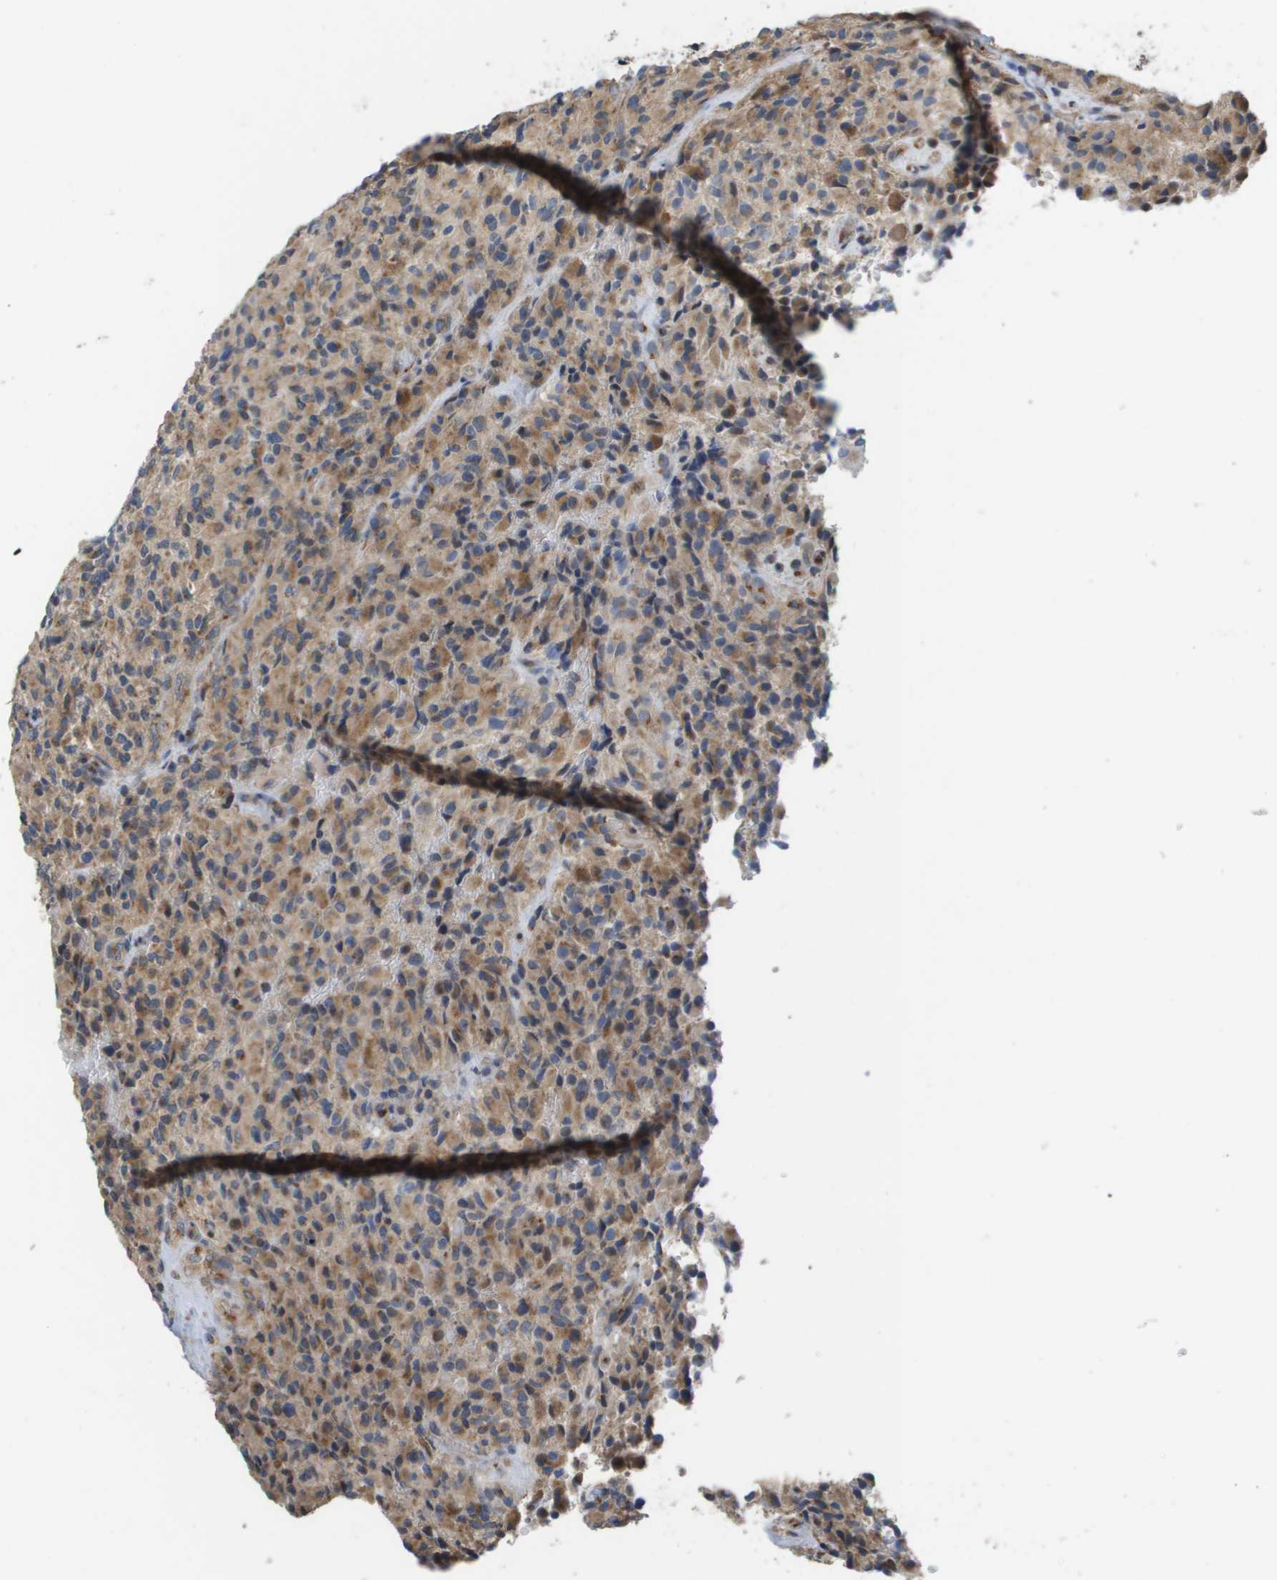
{"staining": {"intensity": "moderate", "quantity": "25%-75%", "location": "cytoplasmic/membranous"}, "tissue": "glioma", "cell_type": "Tumor cells", "image_type": "cancer", "snomed": [{"axis": "morphology", "description": "Glioma, malignant, High grade"}, {"axis": "topography", "description": "Brain"}], "caption": "DAB immunohistochemical staining of human glioma displays moderate cytoplasmic/membranous protein positivity in approximately 25%-75% of tumor cells.", "gene": "PCK1", "patient": {"sex": "male", "age": 71}}